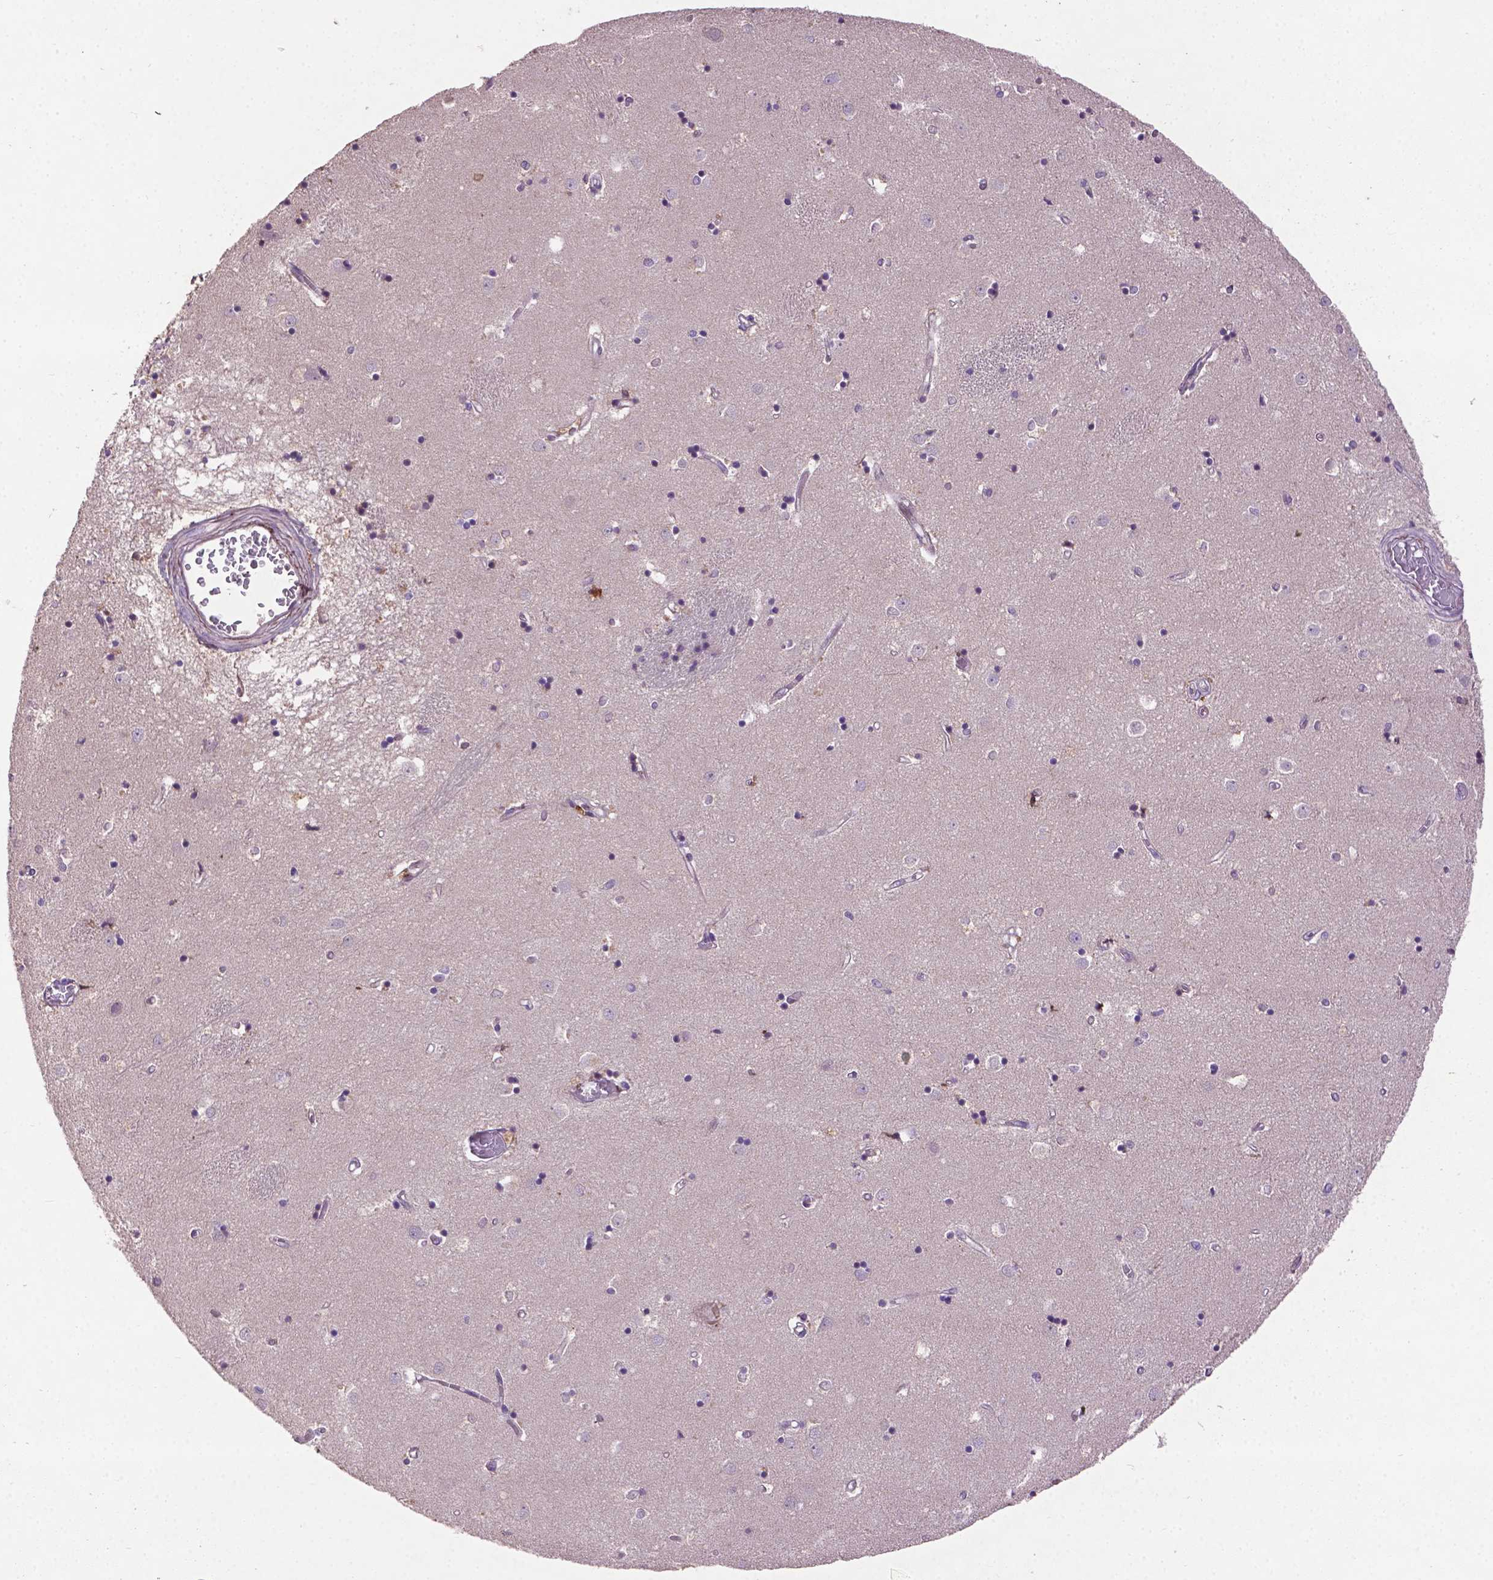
{"staining": {"intensity": "negative", "quantity": "none", "location": "none"}, "tissue": "caudate", "cell_type": "Glial cells", "image_type": "normal", "snomed": [{"axis": "morphology", "description": "Normal tissue, NOS"}, {"axis": "topography", "description": "Lateral ventricle wall"}], "caption": "DAB immunohistochemical staining of unremarkable human caudate exhibits no significant expression in glial cells.", "gene": "SOX17", "patient": {"sex": "male", "age": 54}}